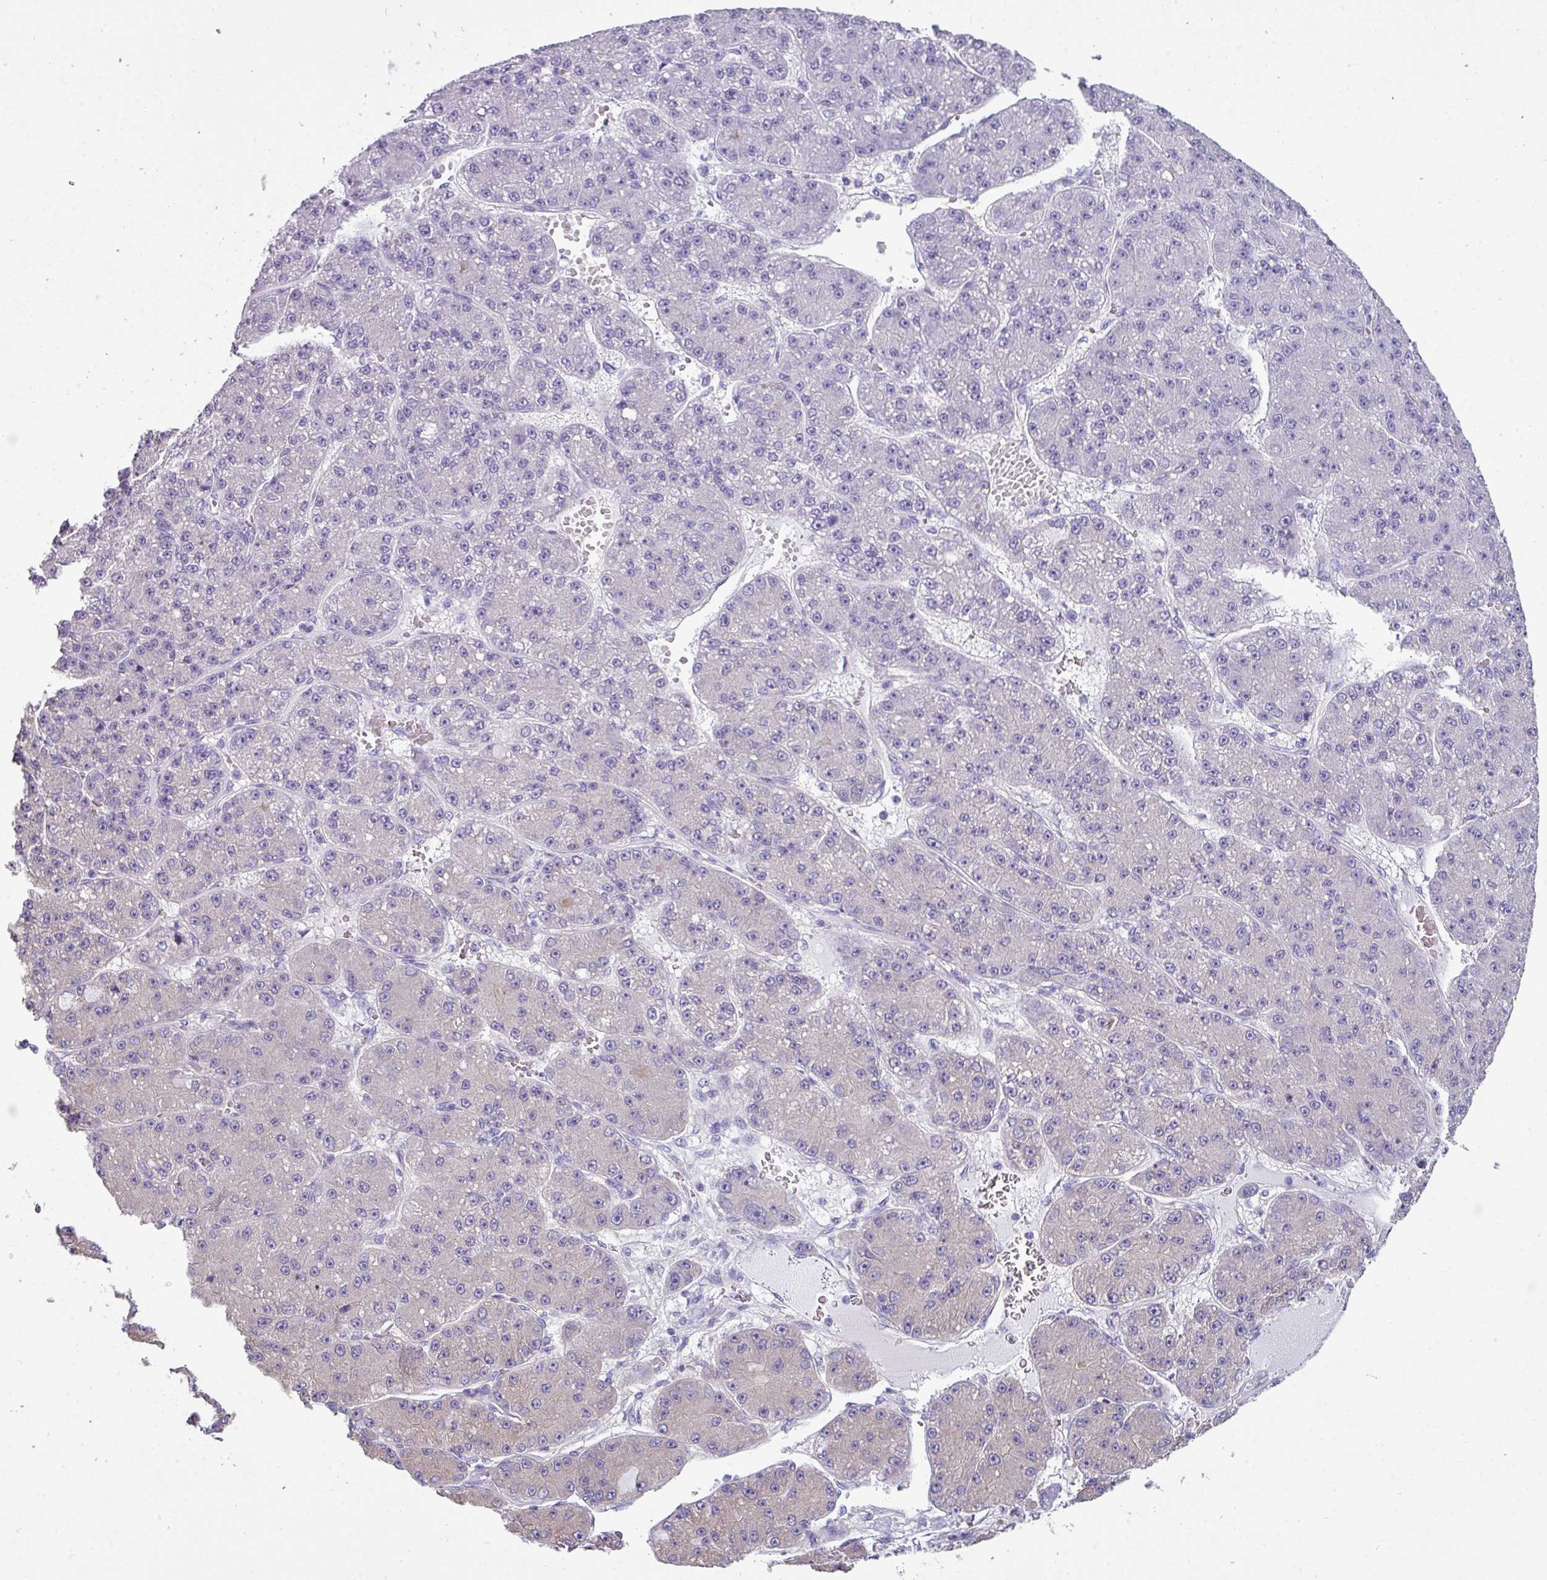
{"staining": {"intensity": "negative", "quantity": "none", "location": "none"}, "tissue": "liver cancer", "cell_type": "Tumor cells", "image_type": "cancer", "snomed": [{"axis": "morphology", "description": "Carcinoma, Hepatocellular, NOS"}, {"axis": "topography", "description": "Liver"}], "caption": "IHC of liver cancer (hepatocellular carcinoma) demonstrates no expression in tumor cells.", "gene": "PALS2", "patient": {"sex": "male", "age": 67}}